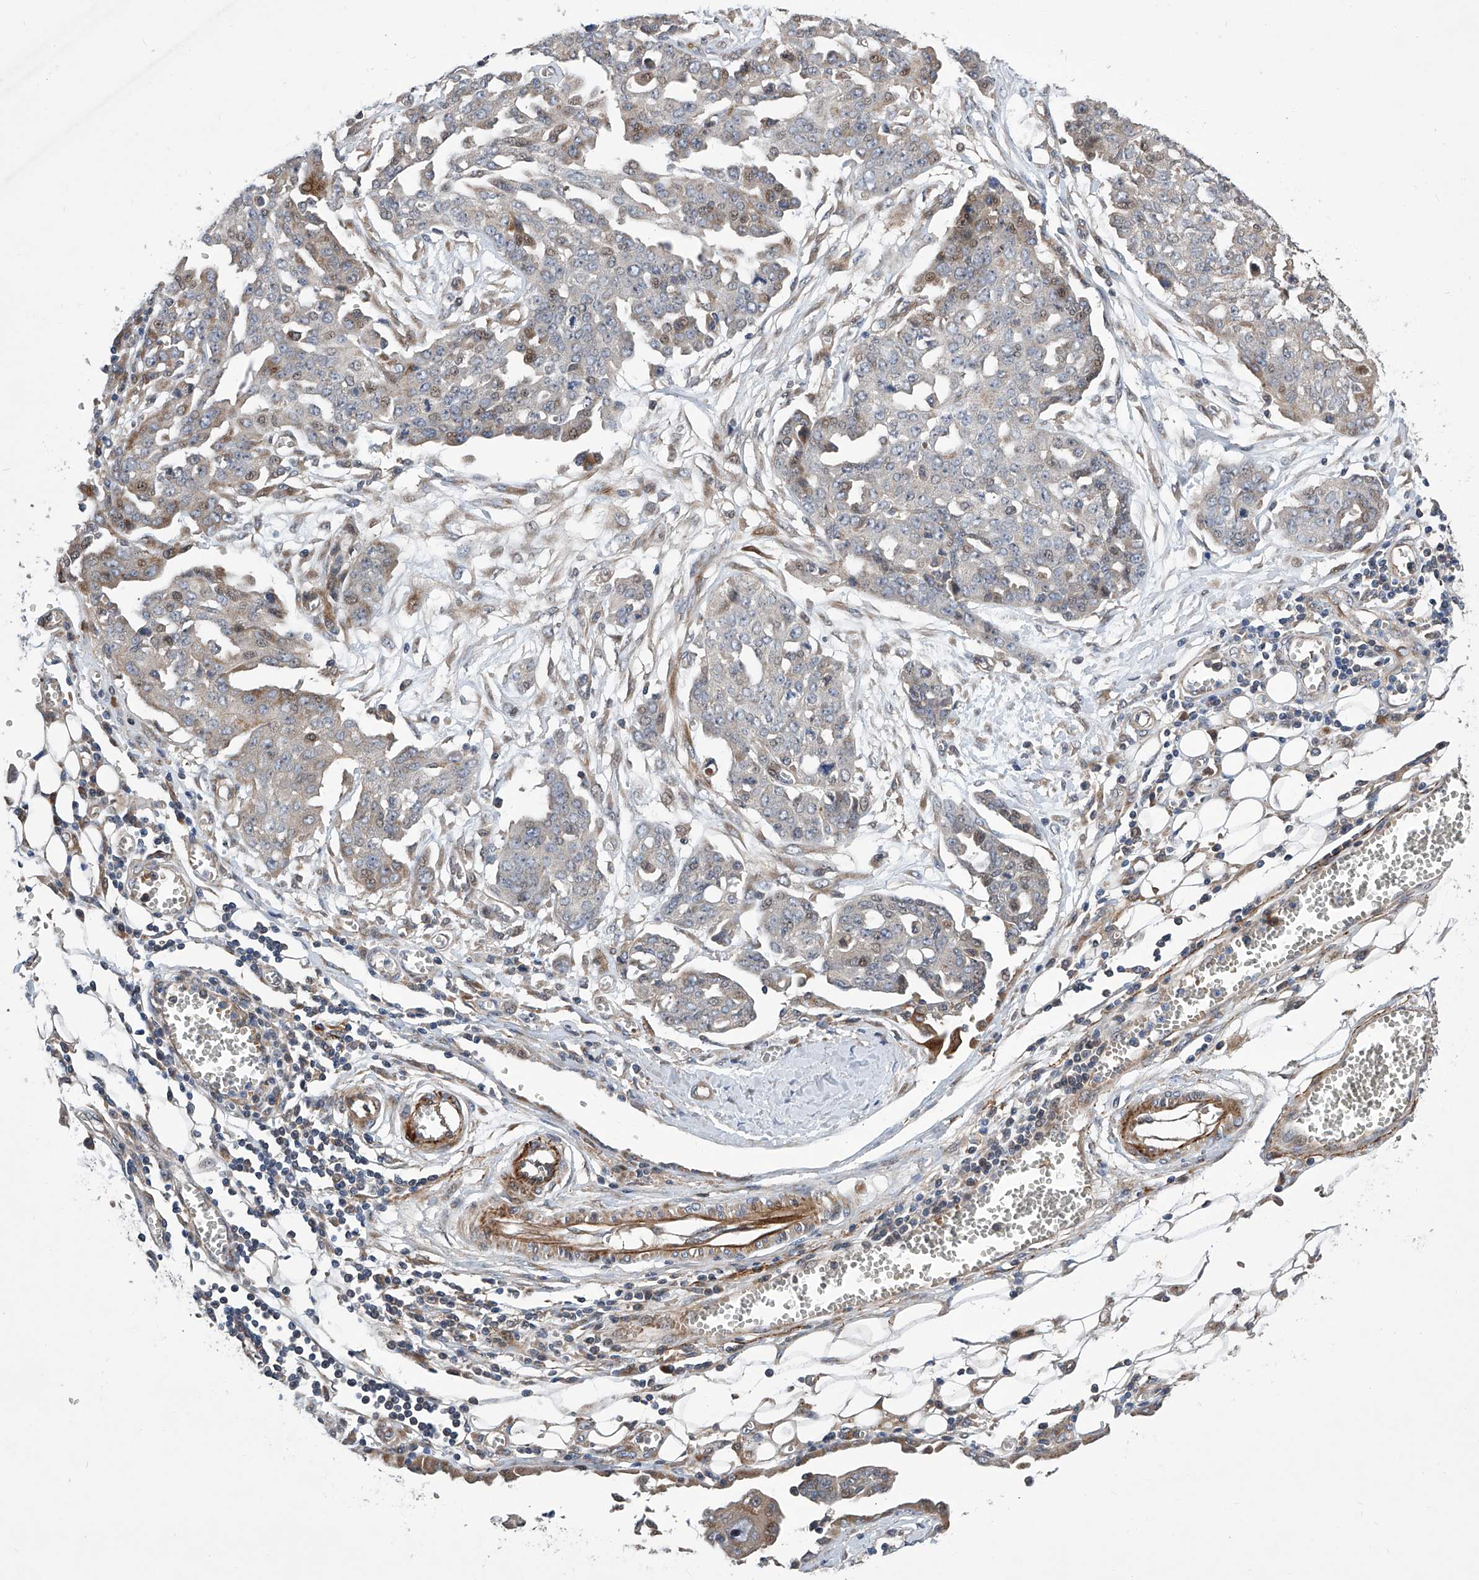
{"staining": {"intensity": "weak", "quantity": "<25%", "location": "nuclear"}, "tissue": "ovarian cancer", "cell_type": "Tumor cells", "image_type": "cancer", "snomed": [{"axis": "morphology", "description": "Cystadenocarcinoma, serous, NOS"}, {"axis": "topography", "description": "Soft tissue"}, {"axis": "topography", "description": "Ovary"}], "caption": "Immunohistochemistry (IHC) photomicrograph of neoplastic tissue: ovarian serous cystadenocarcinoma stained with DAB reveals no significant protein positivity in tumor cells.", "gene": "USF3", "patient": {"sex": "female", "age": 57}}